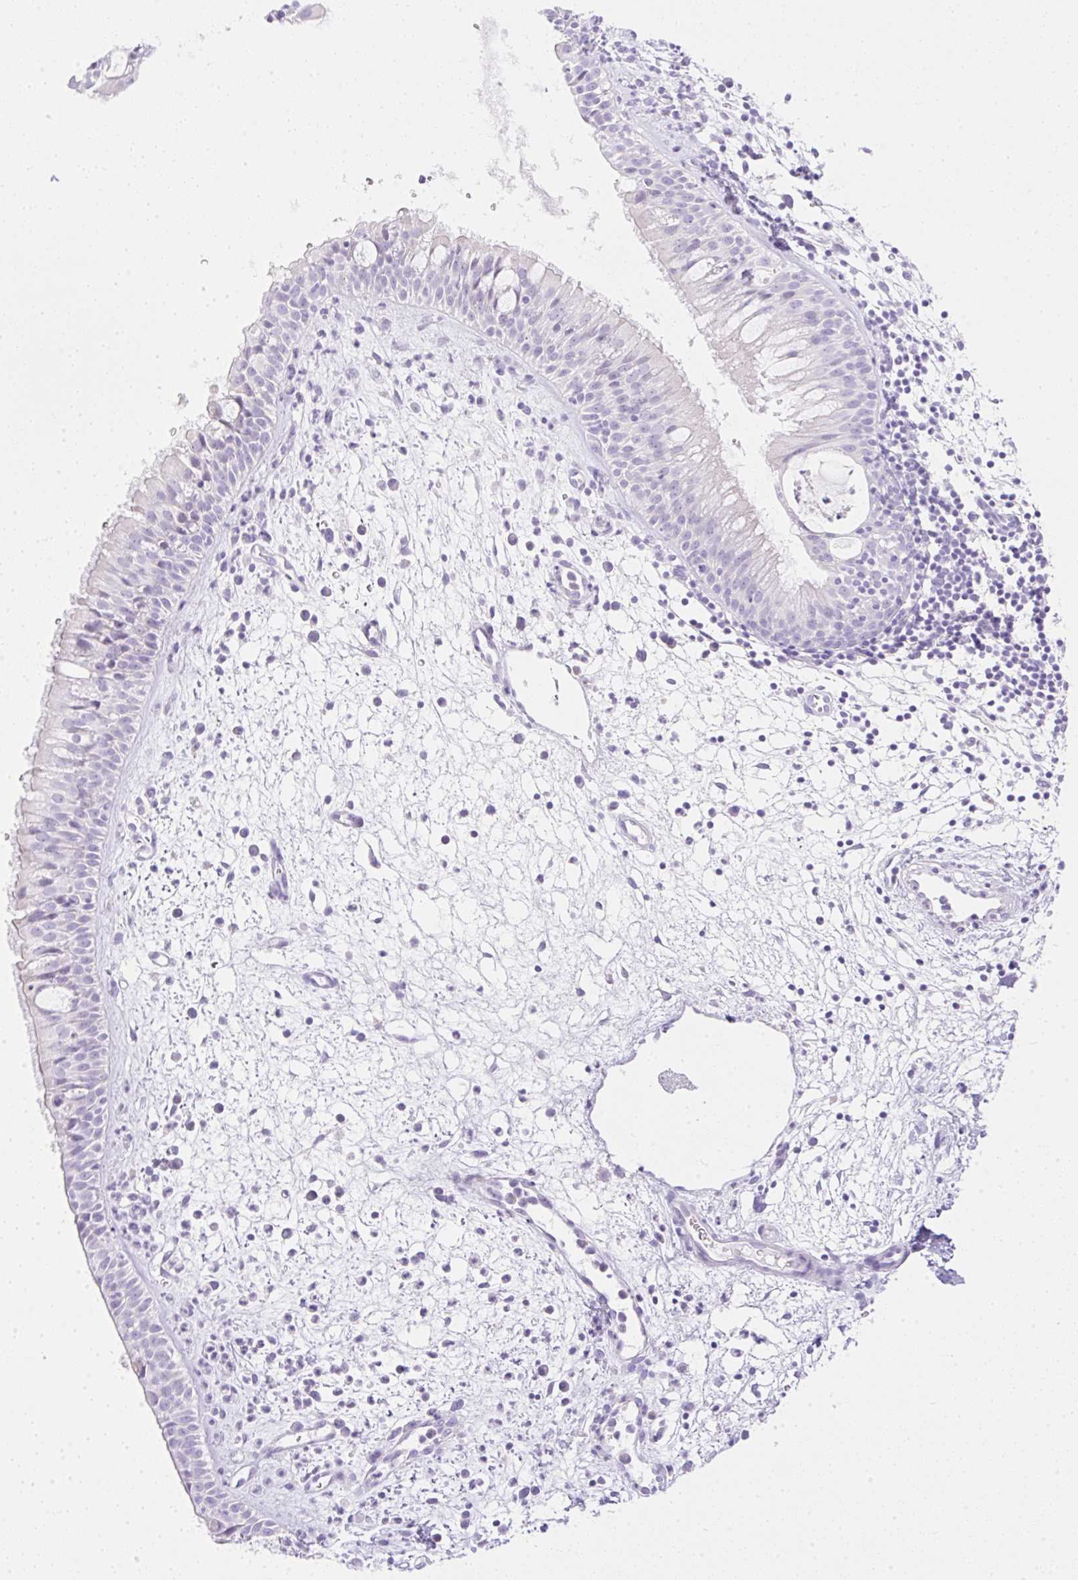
{"staining": {"intensity": "negative", "quantity": "none", "location": "none"}, "tissue": "nasopharynx", "cell_type": "Respiratory epithelial cells", "image_type": "normal", "snomed": [{"axis": "morphology", "description": "Normal tissue, NOS"}, {"axis": "topography", "description": "Nasopharynx"}], "caption": "Respiratory epithelial cells are negative for brown protein staining in normal nasopharynx. Brightfield microscopy of immunohistochemistry (IHC) stained with DAB (brown) and hematoxylin (blue), captured at high magnification.", "gene": "CDX1", "patient": {"sex": "male", "age": 65}}